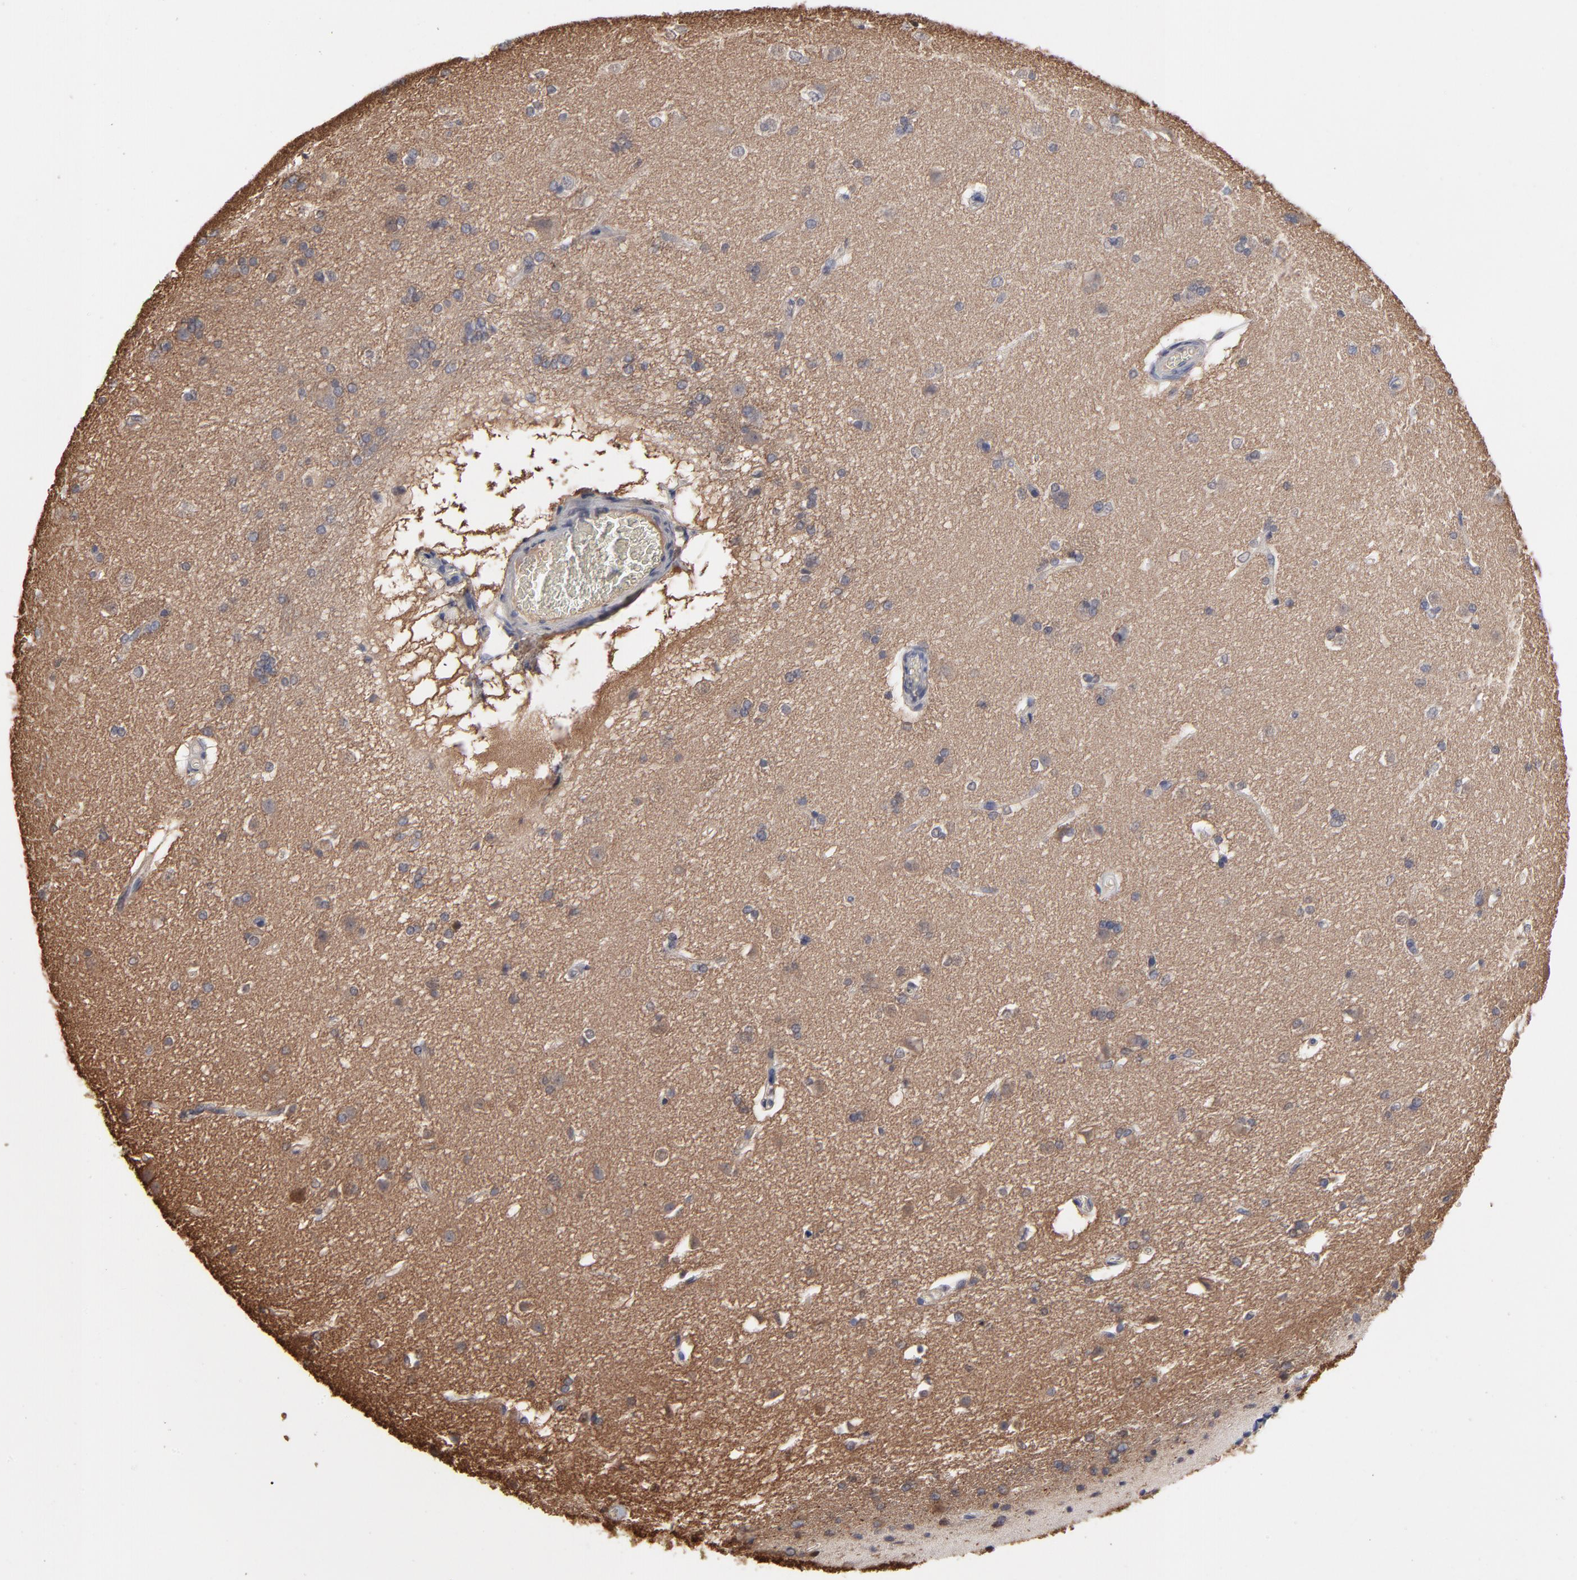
{"staining": {"intensity": "weak", "quantity": ">75%", "location": "cytoplasmic/membranous"}, "tissue": "caudate", "cell_type": "Glial cells", "image_type": "normal", "snomed": [{"axis": "morphology", "description": "Normal tissue, NOS"}, {"axis": "topography", "description": "Lateral ventricle wall"}], "caption": "Glial cells demonstrate low levels of weak cytoplasmic/membranous positivity in approximately >75% of cells in normal human caudate.", "gene": "MAP2K1", "patient": {"sex": "female", "age": 19}}